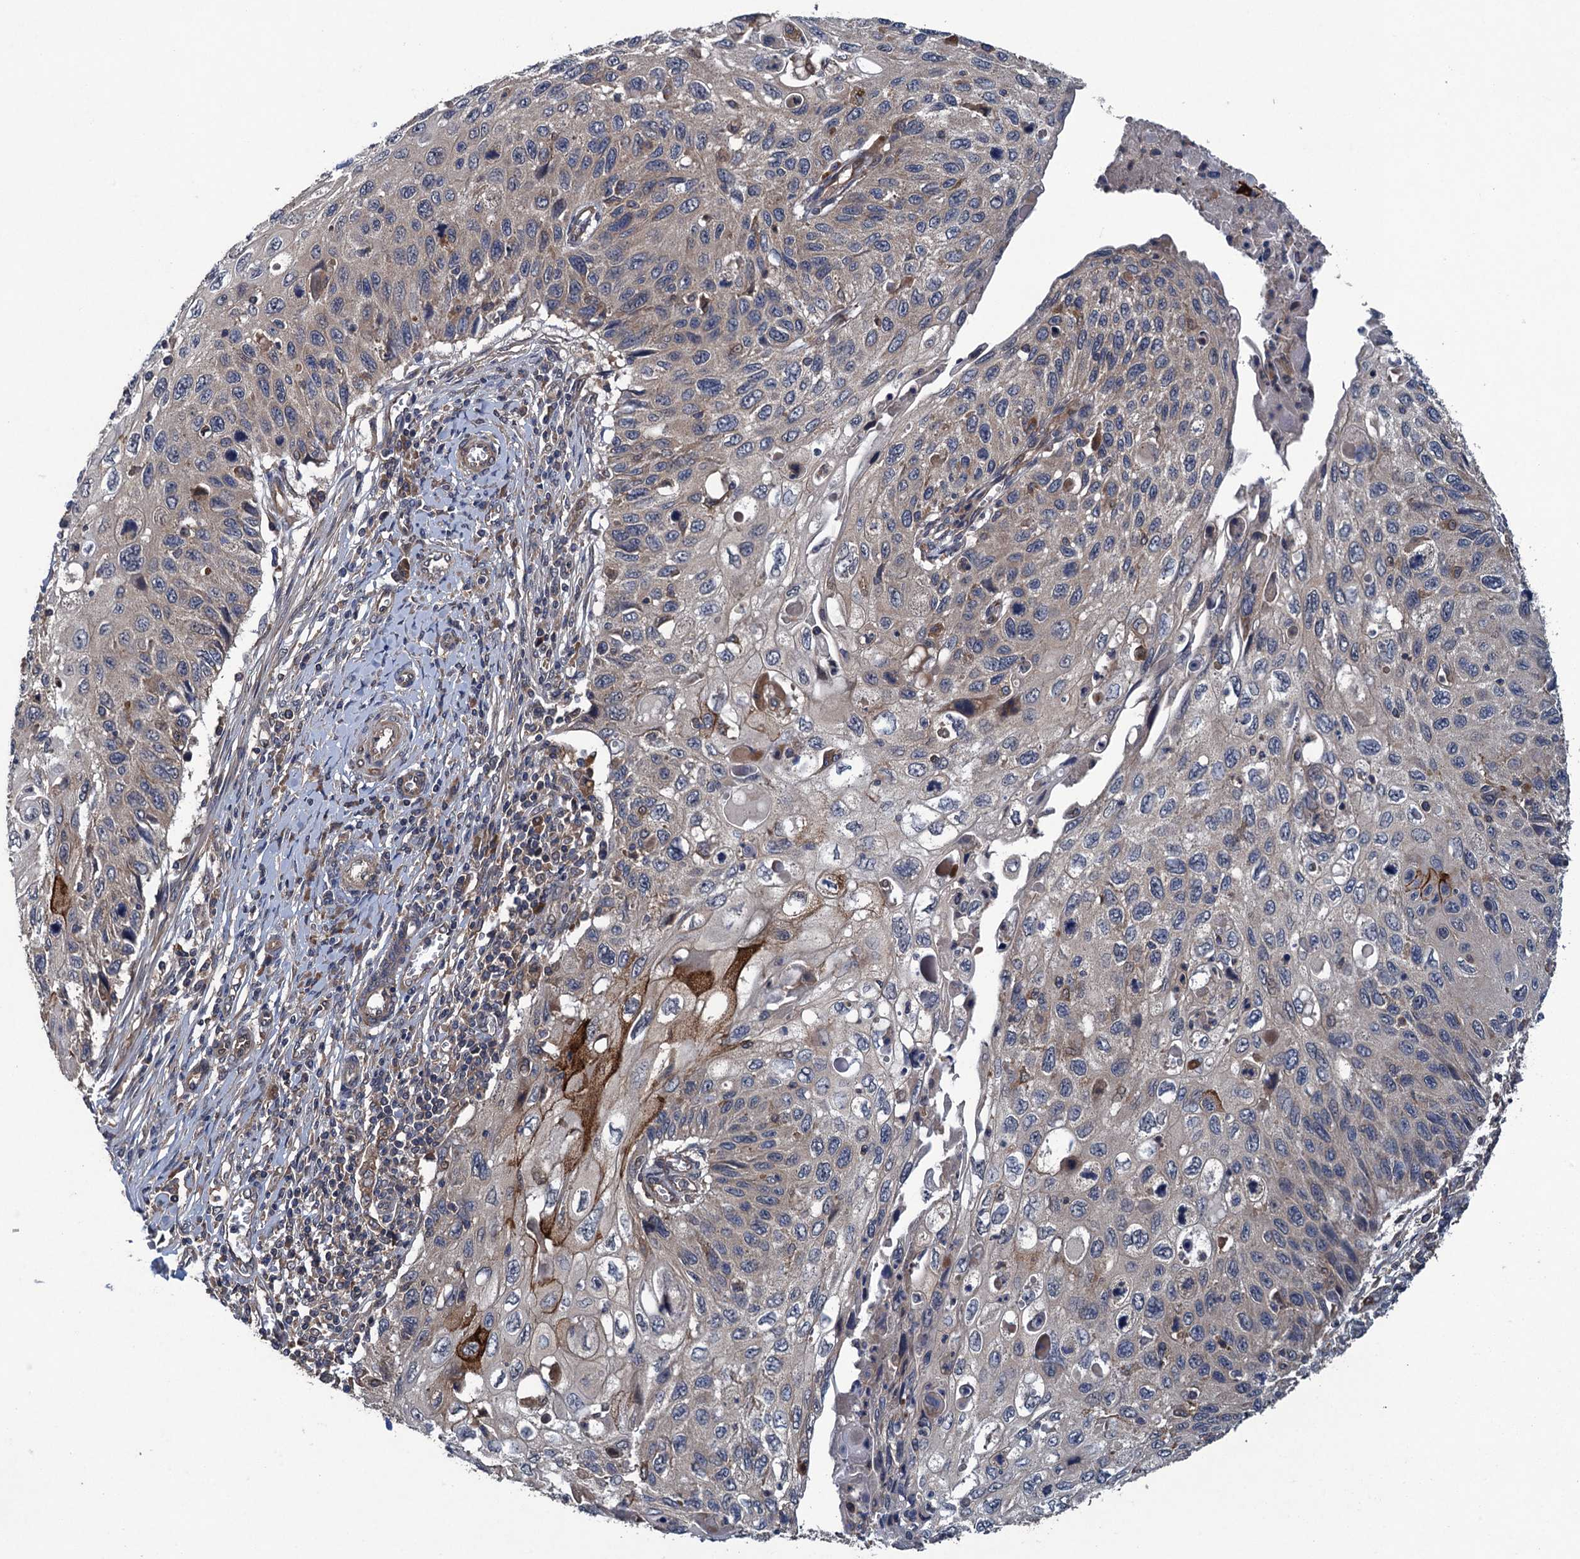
{"staining": {"intensity": "strong", "quantity": "<25%", "location": "cytoplasmic/membranous"}, "tissue": "cervical cancer", "cell_type": "Tumor cells", "image_type": "cancer", "snomed": [{"axis": "morphology", "description": "Squamous cell carcinoma, NOS"}, {"axis": "topography", "description": "Cervix"}], "caption": "The immunohistochemical stain labels strong cytoplasmic/membranous staining in tumor cells of cervical cancer (squamous cell carcinoma) tissue.", "gene": "CNTN5", "patient": {"sex": "female", "age": 70}}